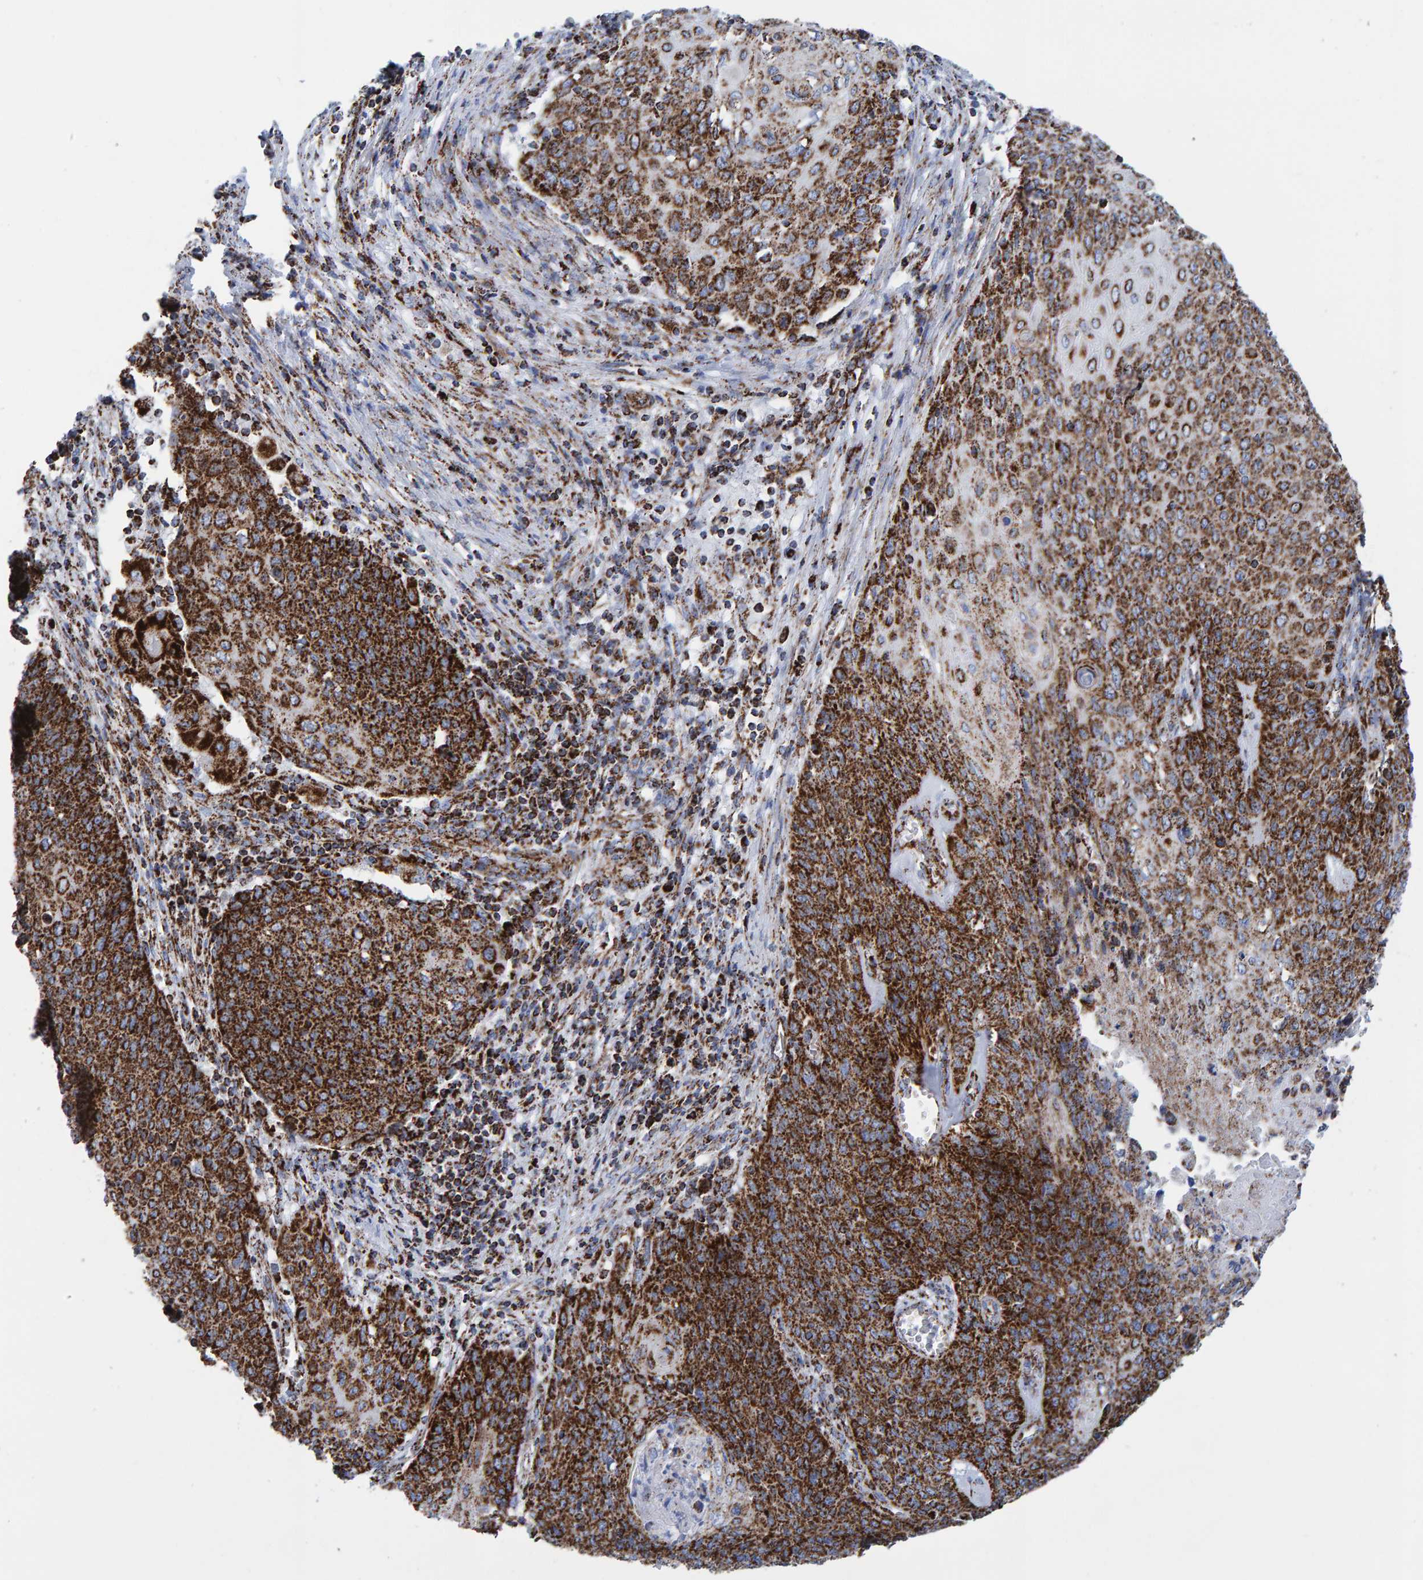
{"staining": {"intensity": "strong", "quantity": ">75%", "location": "cytoplasmic/membranous"}, "tissue": "cervical cancer", "cell_type": "Tumor cells", "image_type": "cancer", "snomed": [{"axis": "morphology", "description": "Squamous cell carcinoma, NOS"}, {"axis": "topography", "description": "Cervix"}], "caption": "Strong cytoplasmic/membranous protein positivity is appreciated in approximately >75% of tumor cells in squamous cell carcinoma (cervical). The staining is performed using DAB brown chromogen to label protein expression. The nuclei are counter-stained blue using hematoxylin.", "gene": "ENSG00000262660", "patient": {"sex": "female", "age": 39}}